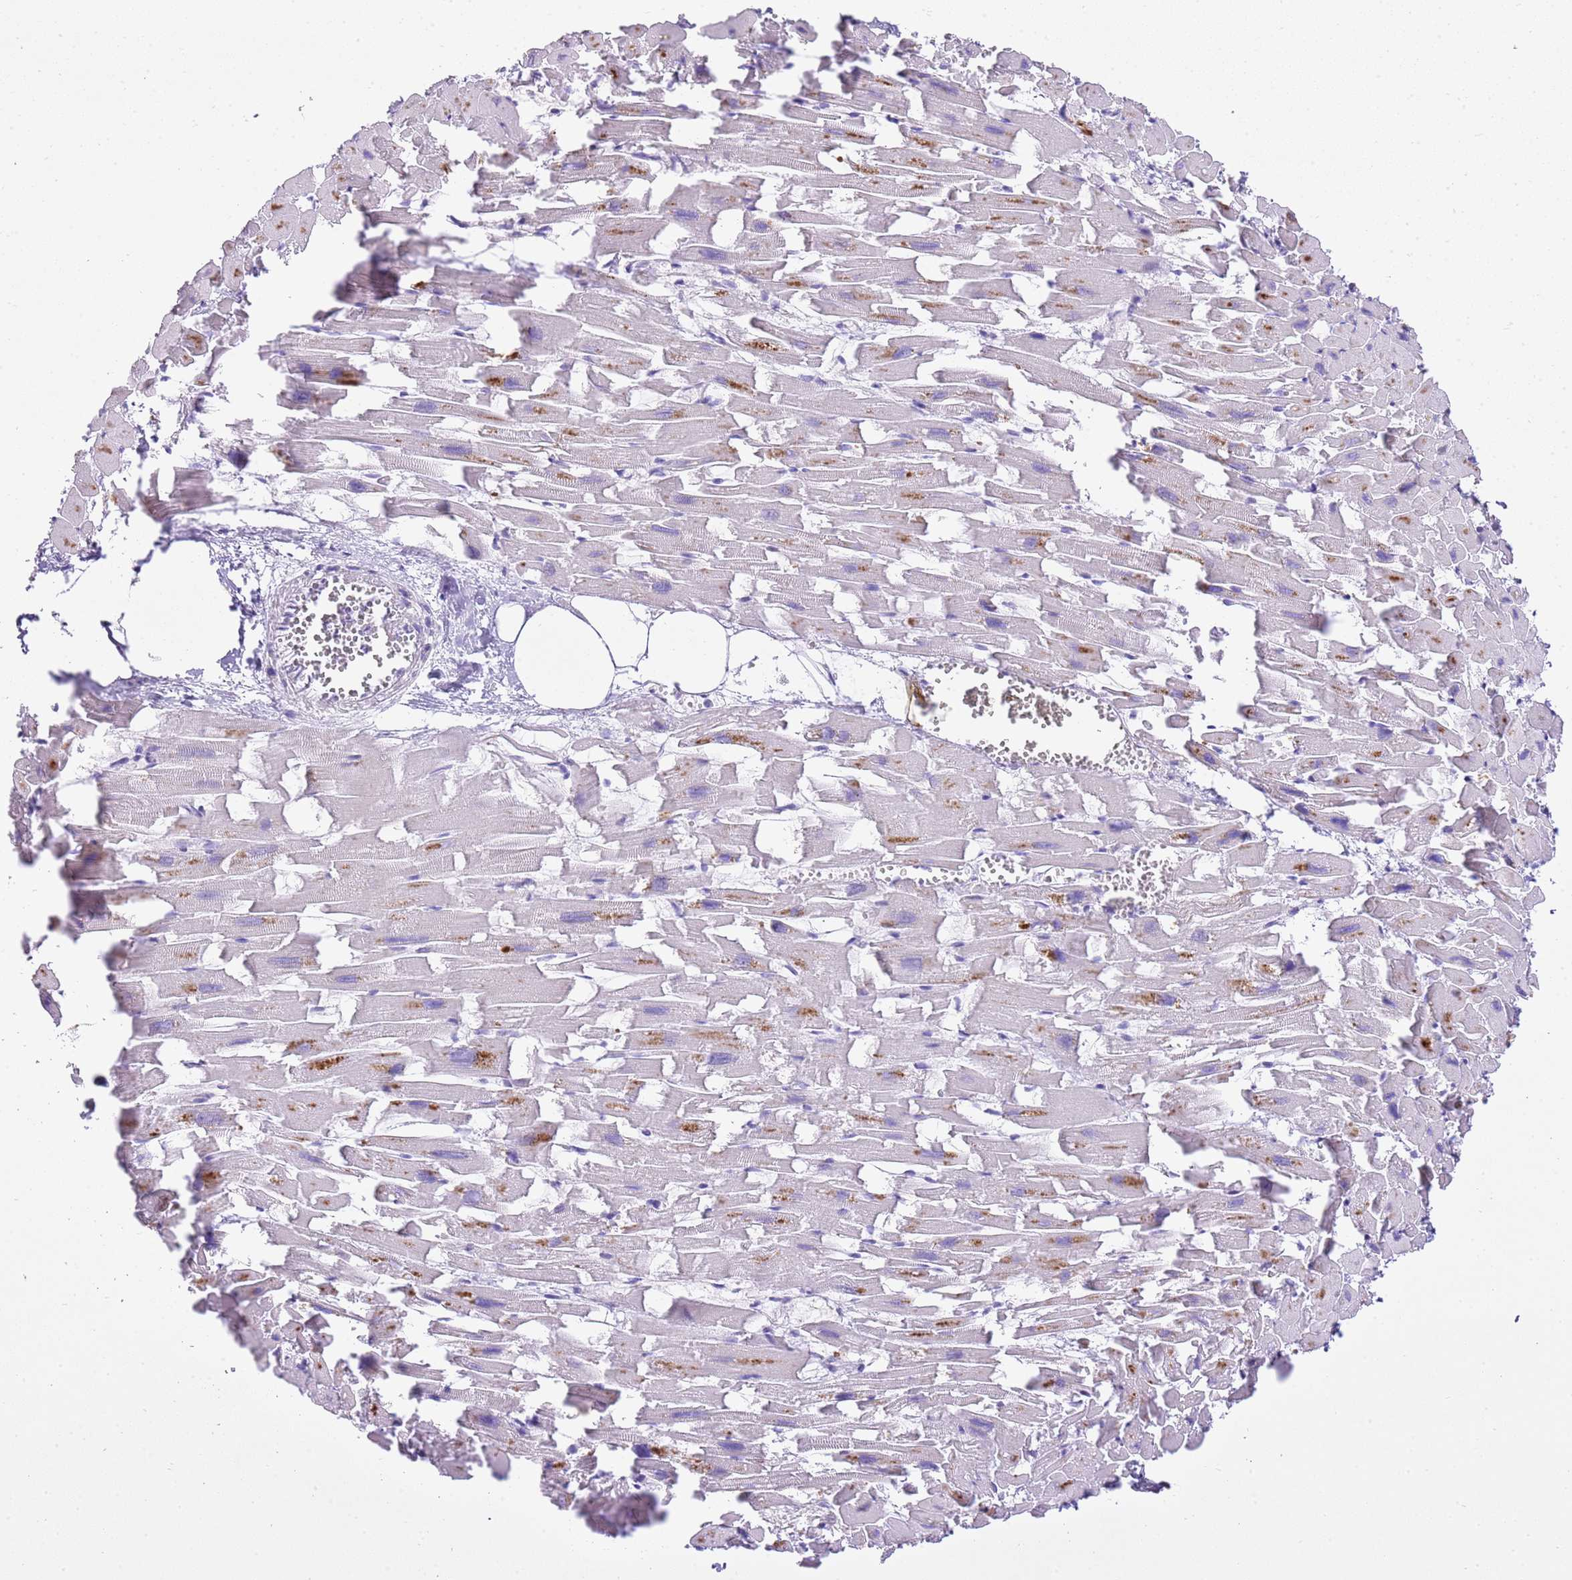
{"staining": {"intensity": "negative", "quantity": "none", "location": "none"}, "tissue": "heart muscle", "cell_type": "Cardiomyocytes", "image_type": "normal", "snomed": [{"axis": "morphology", "description": "Normal tissue, NOS"}, {"axis": "topography", "description": "Heart"}], "caption": "Heart muscle was stained to show a protein in brown. There is no significant staining in cardiomyocytes. Brightfield microscopy of IHC stained with DAB (brown) and hematoxylin (blue), captured at high magnification.", "gene": "XPO7", "patient": {"sex": "female", "age": 64}}